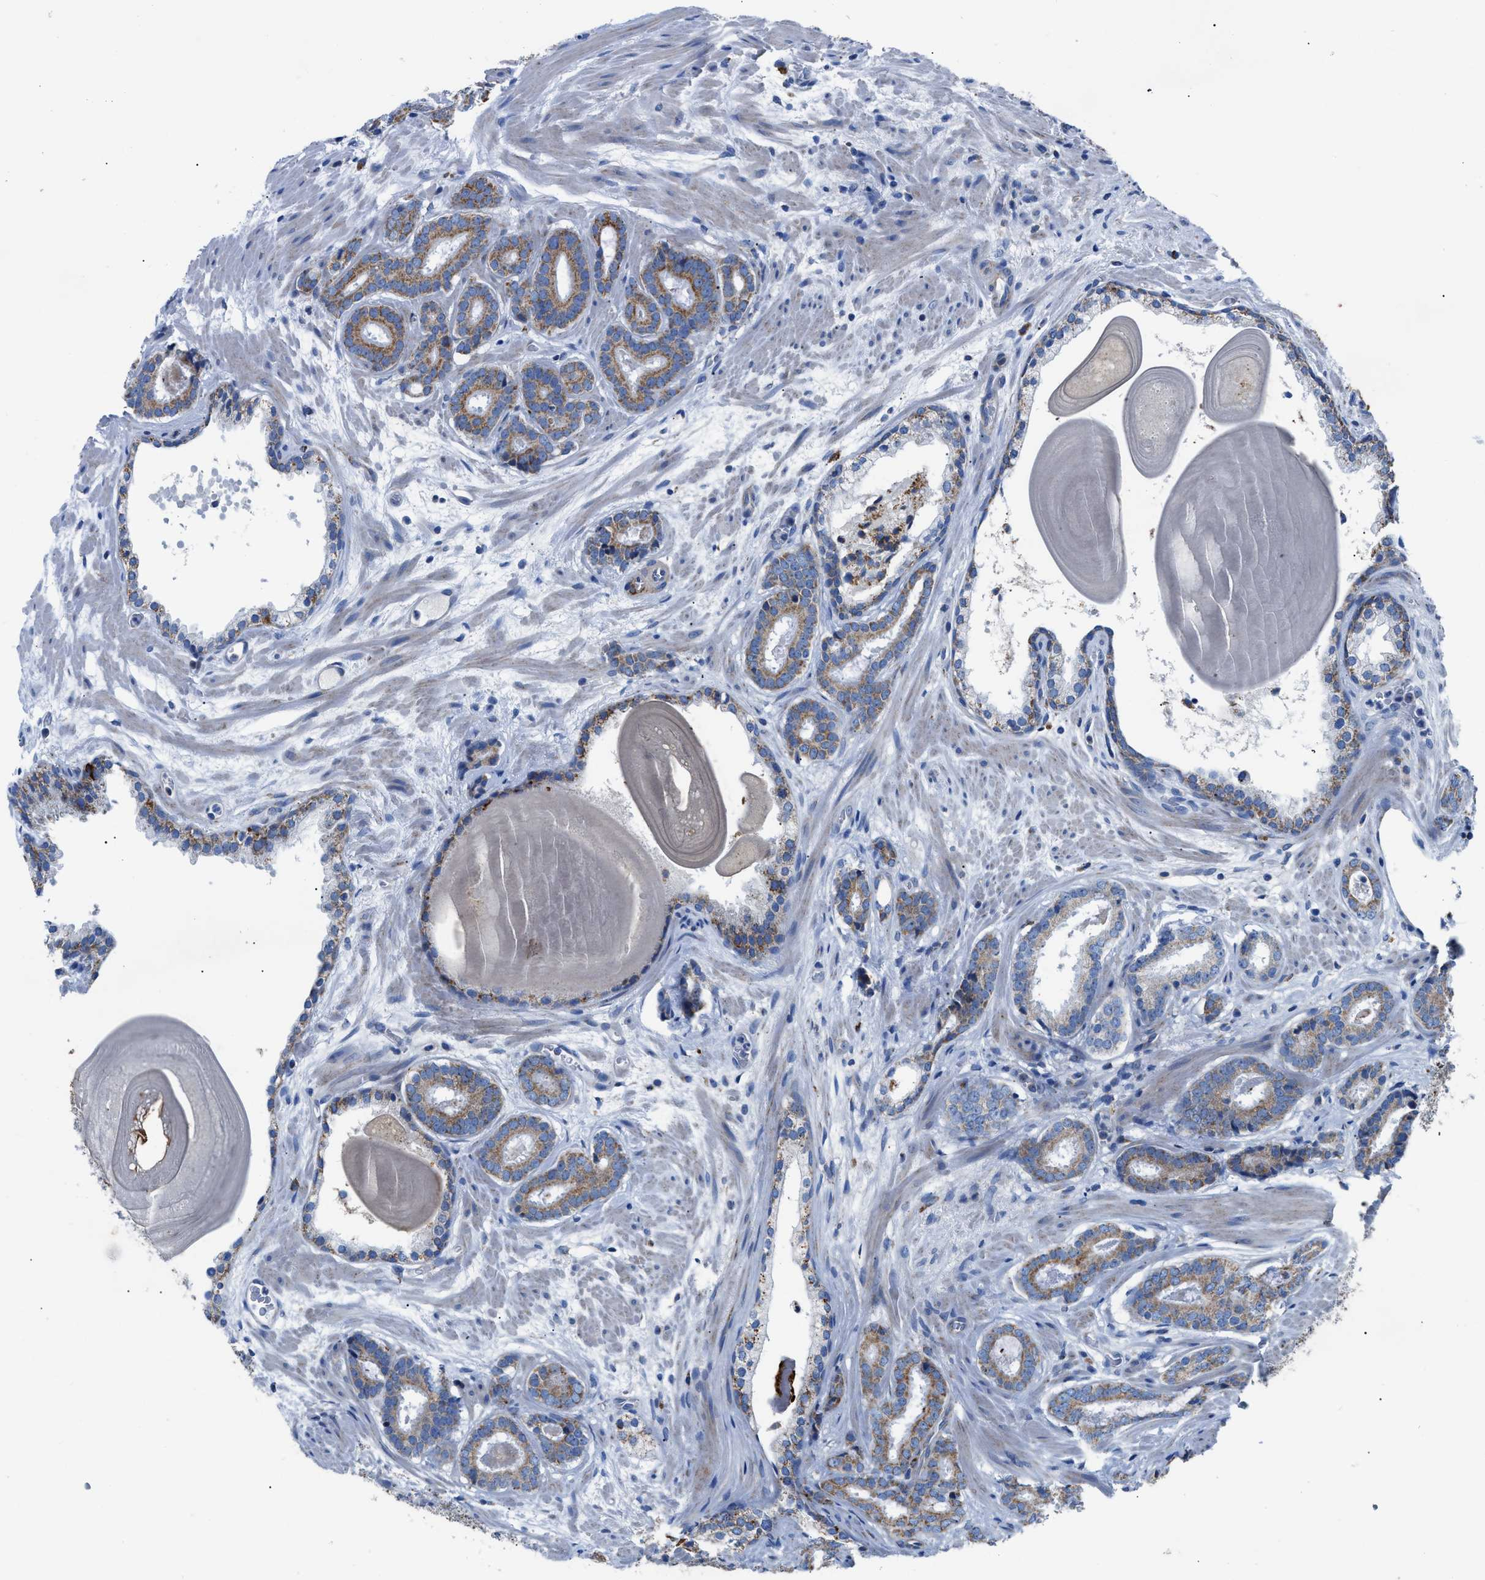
{"staining": {"intensity": "moderate", "quantity": ">75%", "location": "cytoplasmic/membranous"}, "tissue": "prostate cancer", "cell_type": "Tumor cells", "image_type": "cancer", "snomed": [{"axis": "morphology", "description": "Adenocarcinoma, Low grade"}, {"axis": "topography", "description": "Prostate"}], "caption": "Immunohistochemical staining of human prostate cancer exhibits medium levels of moderate cytoplasmic/membranous protein positivity in approximately >75% of tumor cells. (DAB IHC with brightfield microscopy, high magnification).", "gene": "ZDHHC3", "patient": {"sex": "male", "age": 69}}